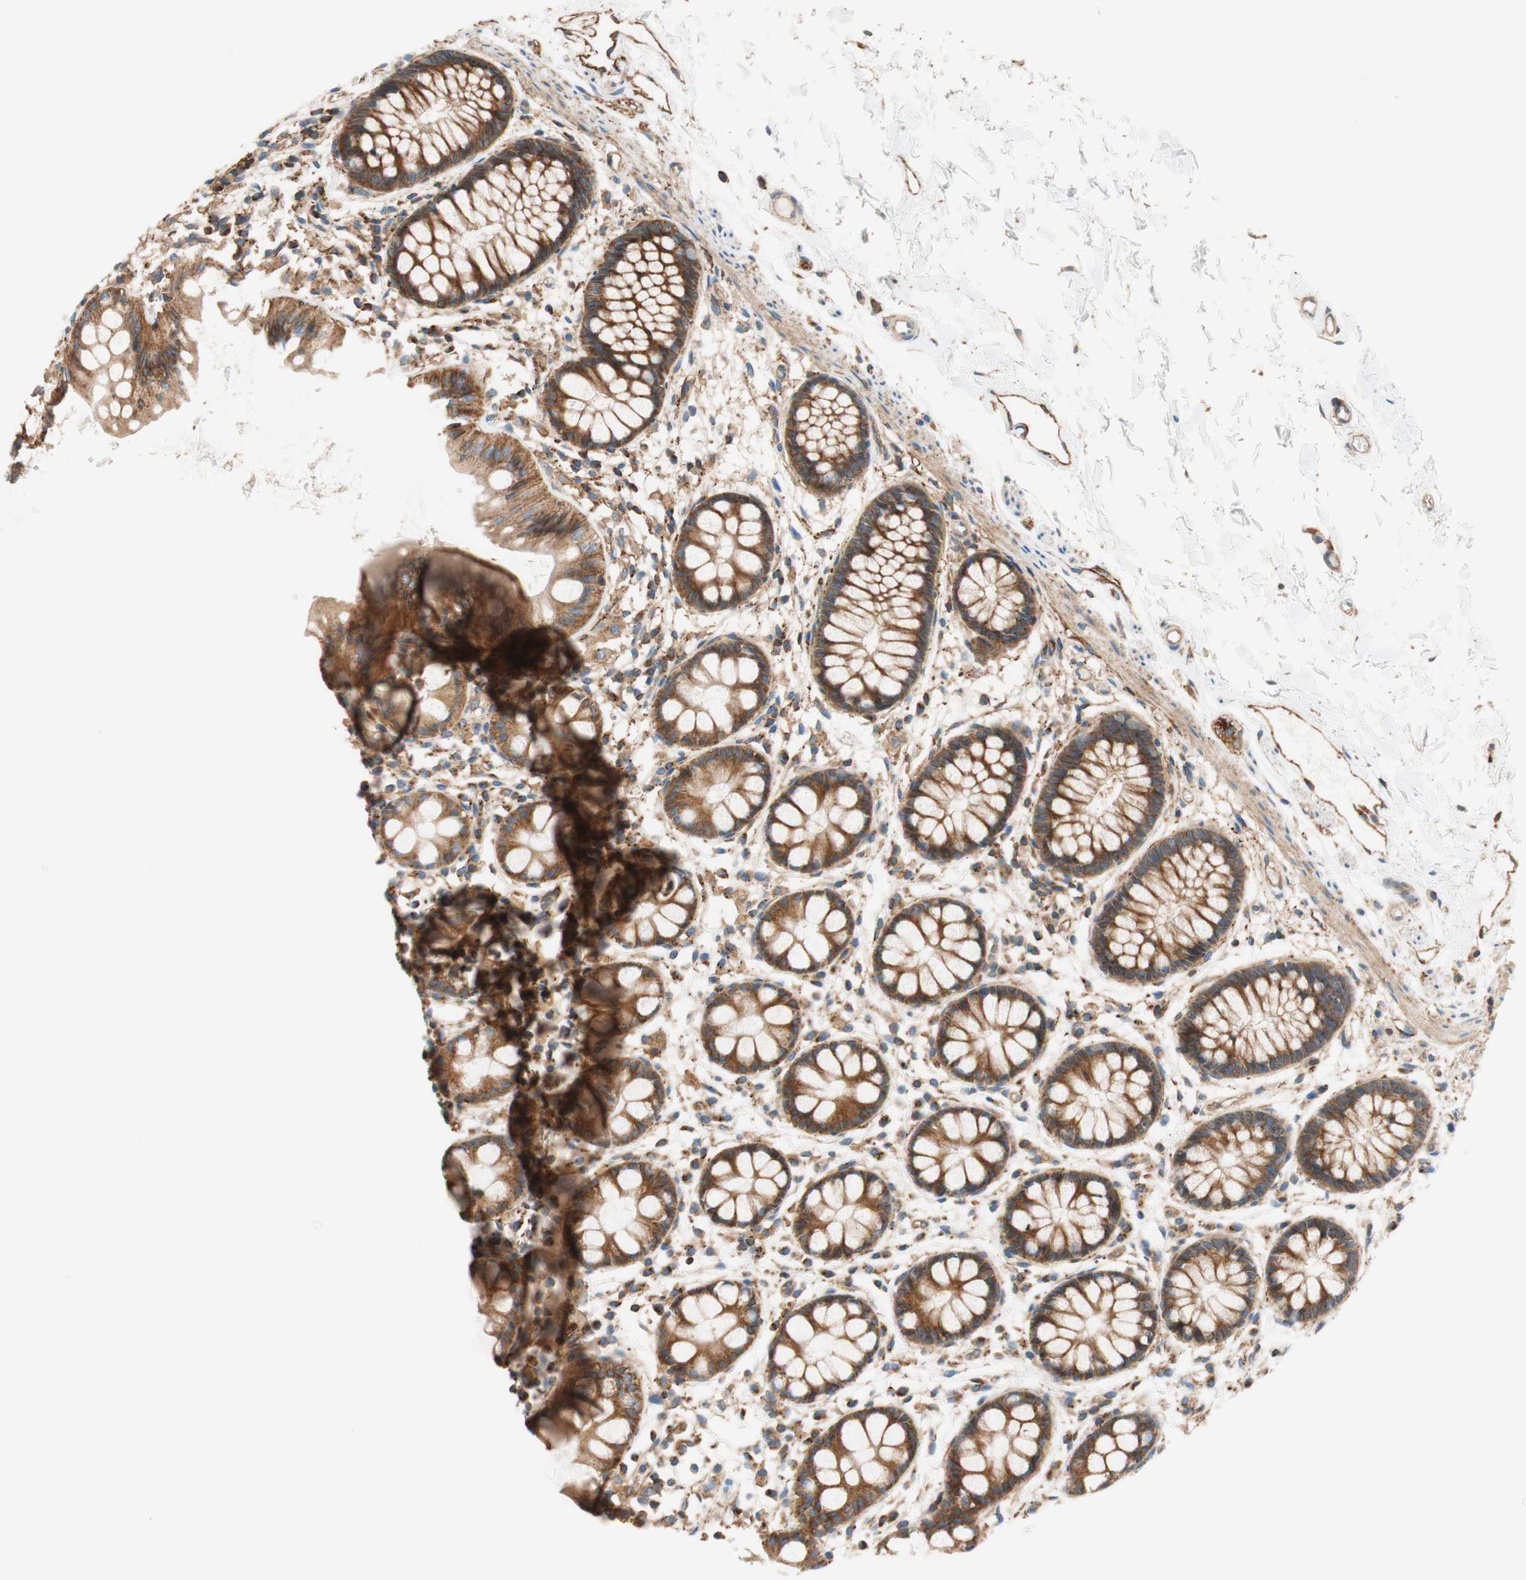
{"staining": {"intensity": "strong", "quantity": ">75%", "location": "cytoplasmic/membranous"}, "tissue": "rectum", "cell_type": "Glandular cells", "image_type": "normal", "snomed": [{"axis": "morphology", "description": "Normal tissue, NOS"}, {"axis": "topography", "description": "Rectum"}], "caption": "About >75% of glandular cells in unremarkable human rectum demonstrate strong cytoplasmic/membranous protein expression as visualized by brown immunohistochemical staining.", "gene": "VPS26A", "patient": {"sex": "female", "age": 66}}